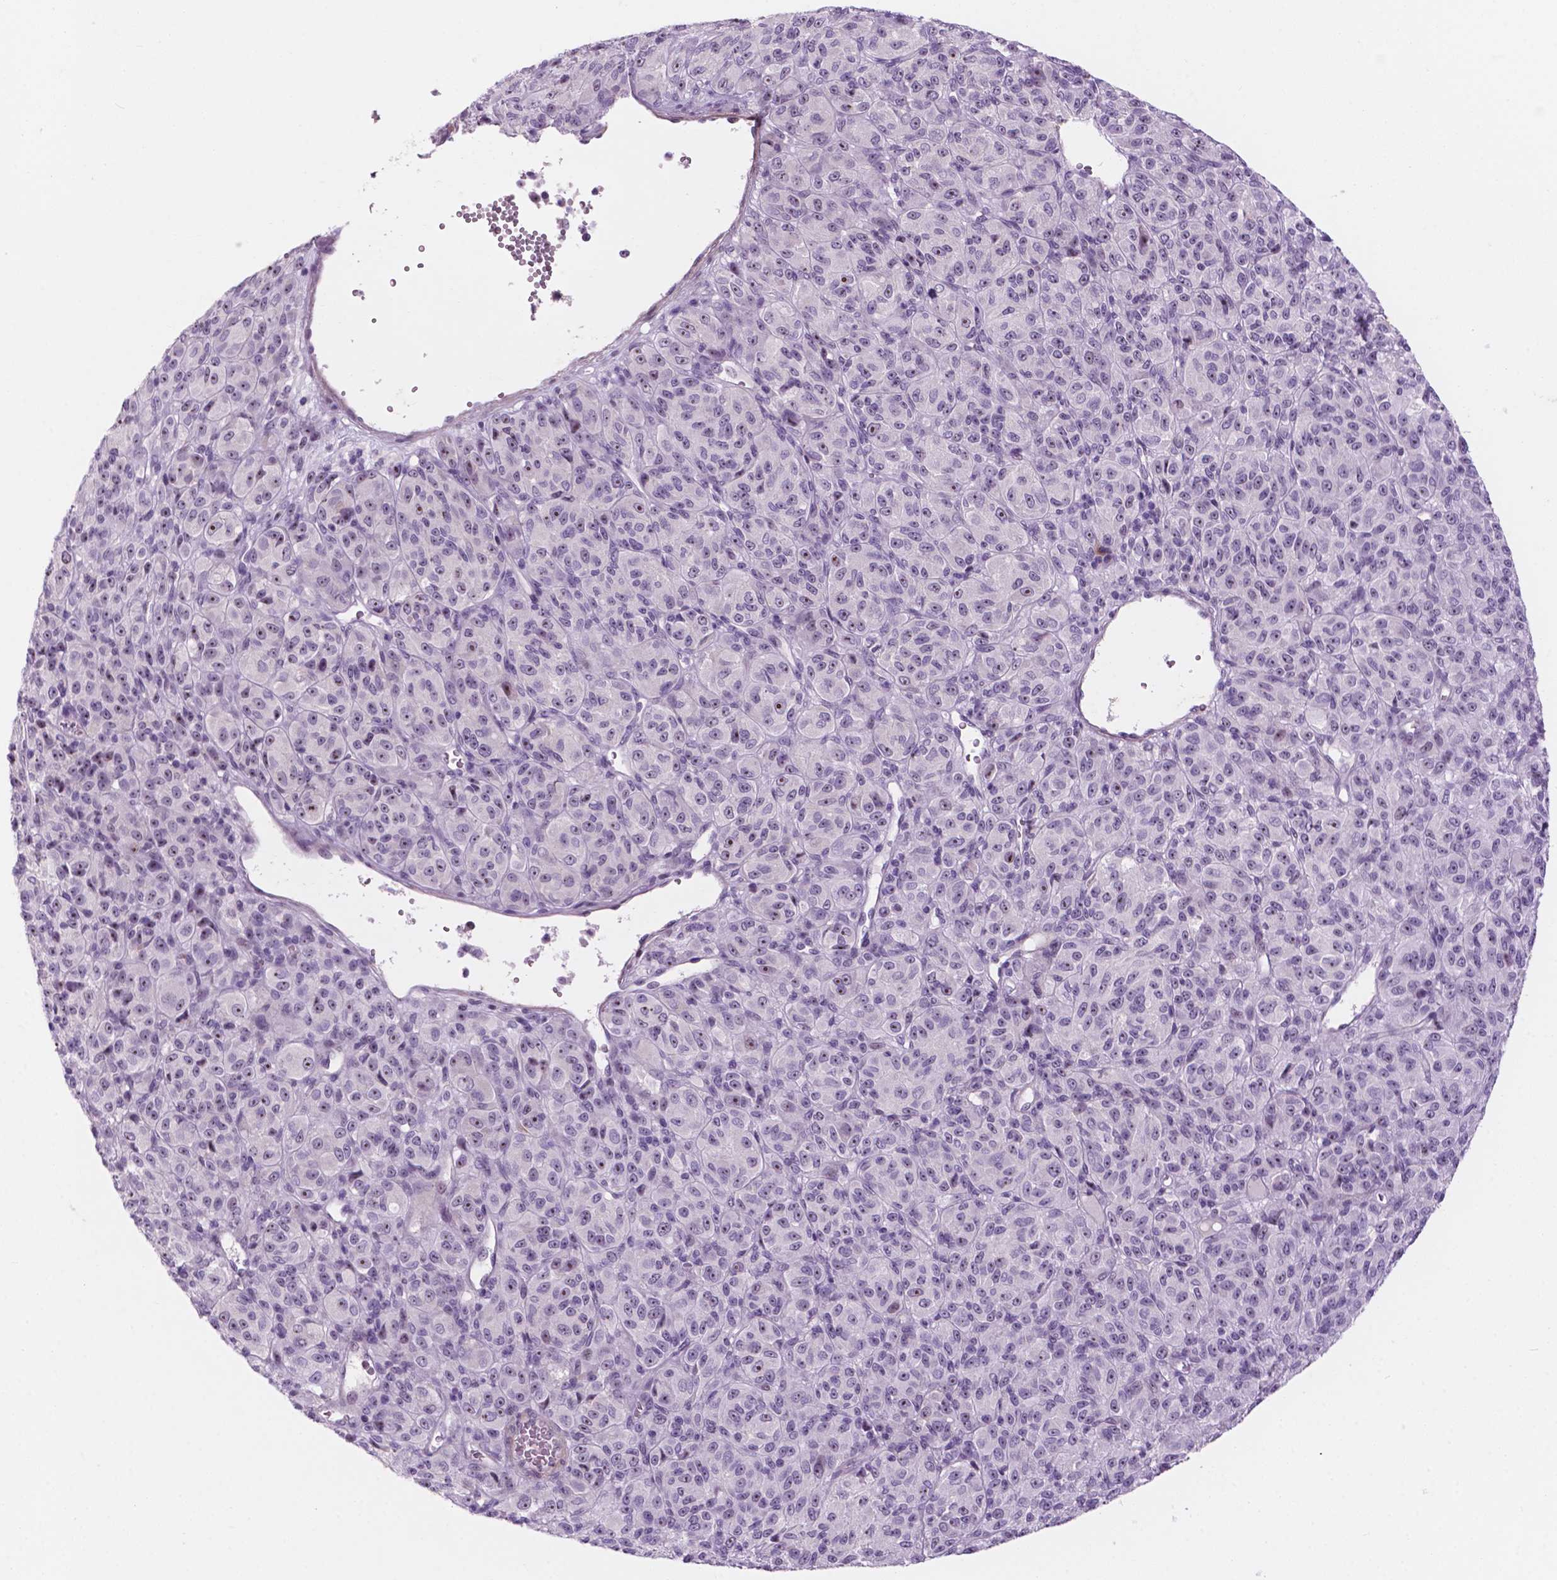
{"staining": {"intensity": "moderate", "quantity": "25%-75%", "location": "nuclear"}, "tissue": "melanoma", "cell_type": "Tumor cells", "image_type": "cancer", "snomed": [{"axis": "morphology", "description": "Malignant melanoma, Metastatic site"}, {"axis": "topography", "description": "Brain"}], "caption": "Melanoma tissue displays moderate nuclear positivity in about 25%-75% of tumor cells (DAB (3,3'-diaminobenzidine) = brown stain, brightfield microscopy at high magnification).", "gene": "ZNF853", "patient": {"sex": "female", "age": 56}}